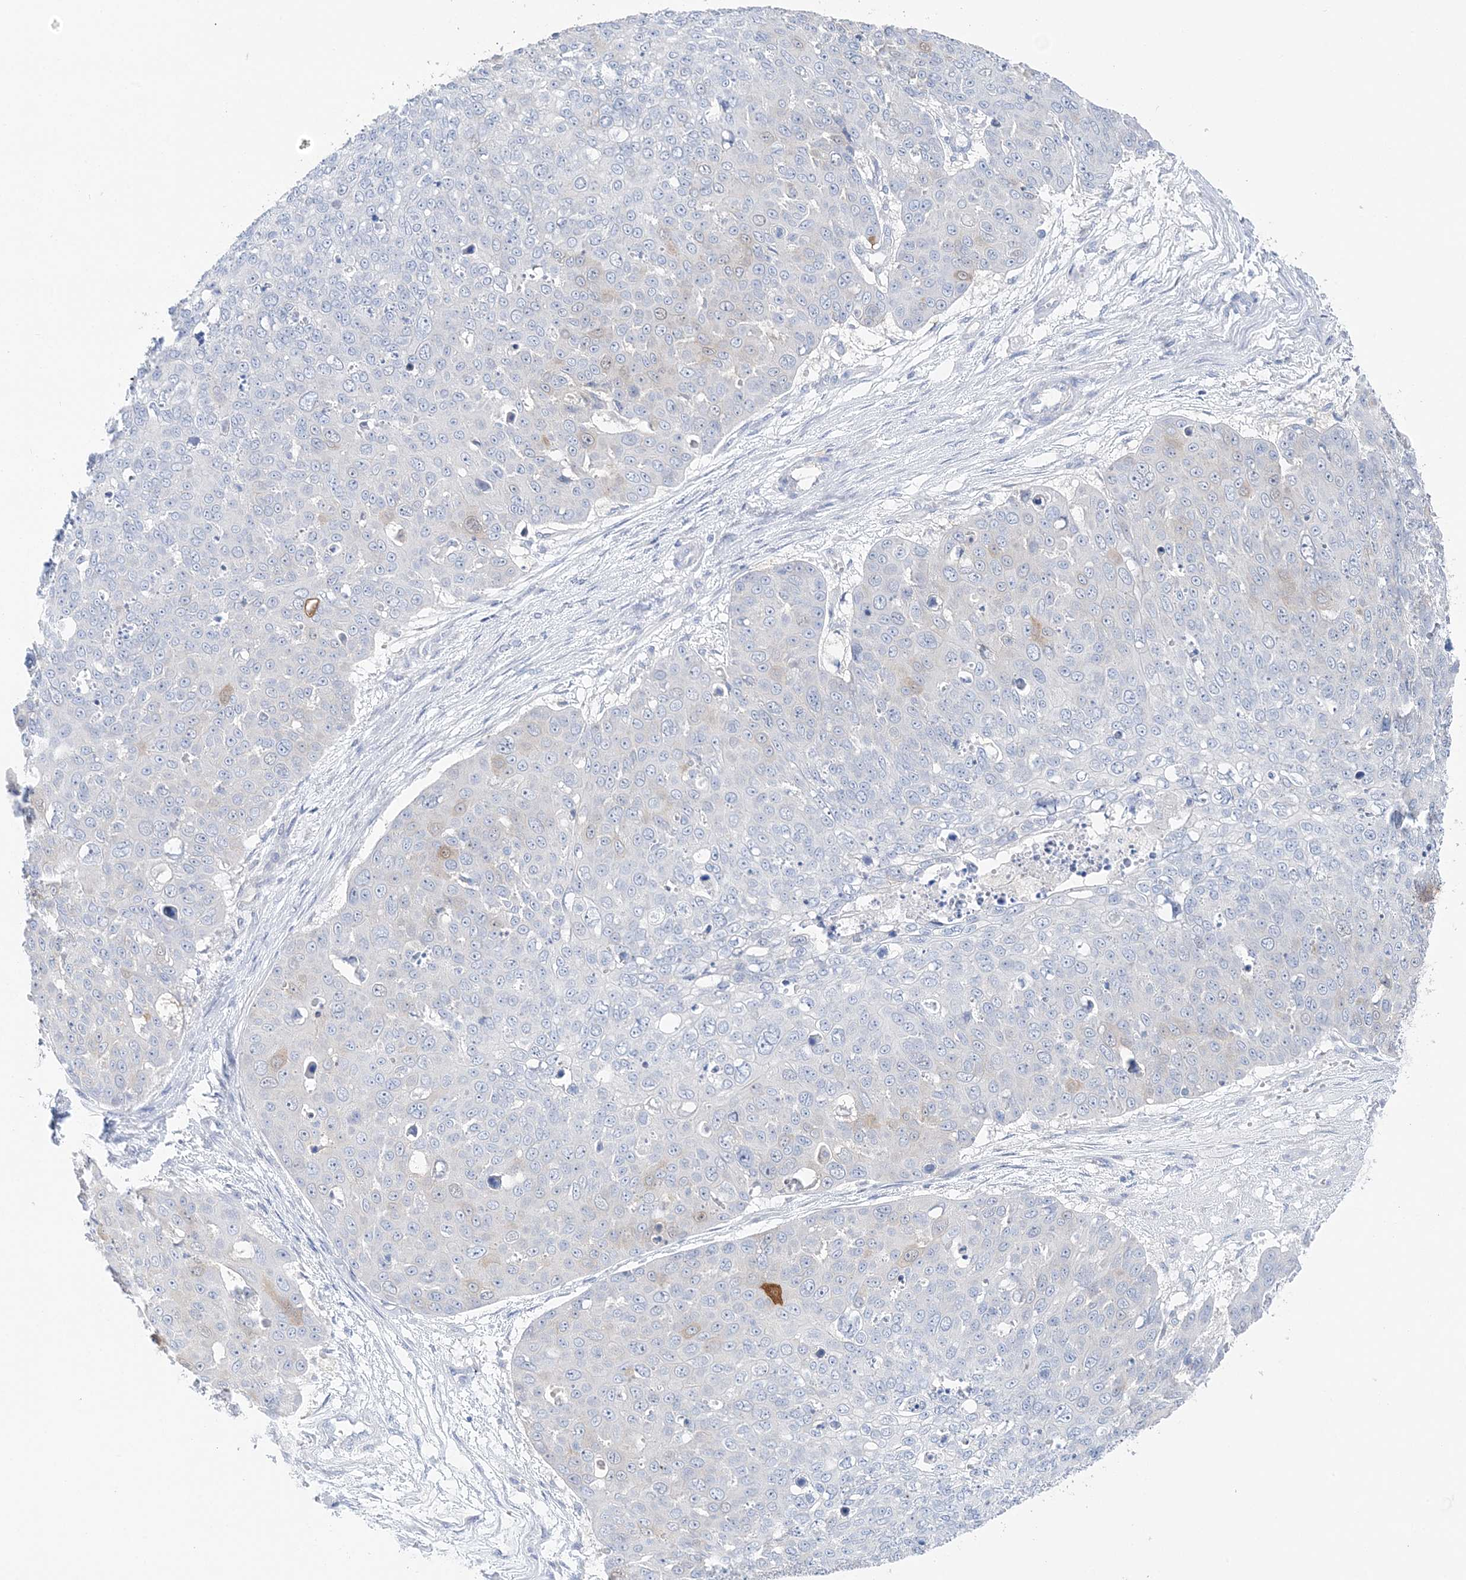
{"staining": {"intensity": "weak", "quantity": "<25%", "location": "cytoplasmic/membranous"}, "tissue": "skin cancer", "cell_type": "Tumor cells", "image_type": "cancer", "snomed": [{"axis": "morphology", "description": "Squamous cell carcinoma, NOS"}, {"axis": "topography", "description": "Skin"}], "caption": "The micrograph reveals no staining of tumor cells in squamous cell carcinoma (skin).", "gene": "HMGCS1", "patient": {"sex": "male", "age": 71}}